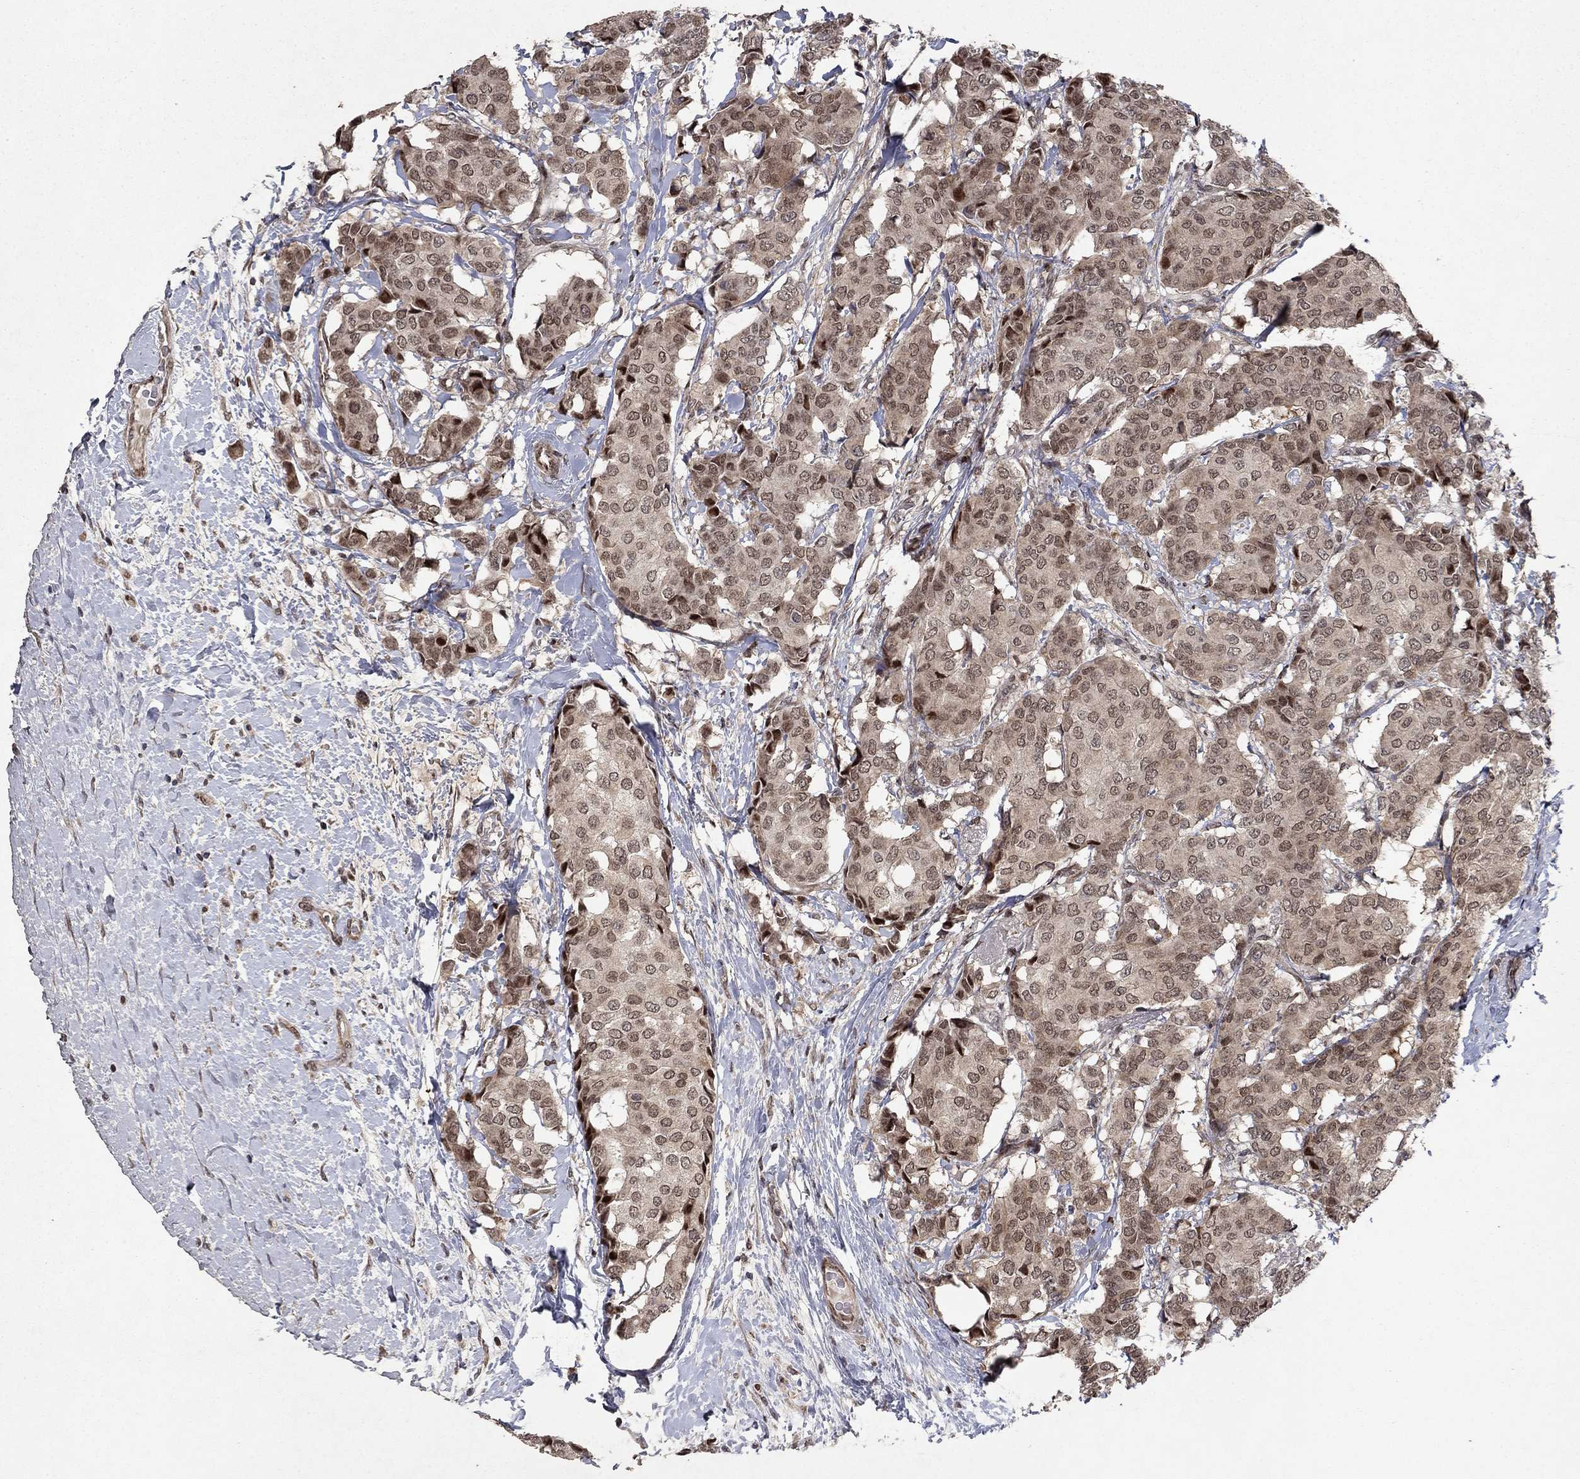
{"staining": {"intensity": "strong", "quantity": "<25%", "location": "nuclear"}, "tissue": "breast cancer", "cell_type": "Tumor cells", "image_type": "cancer", "snomed": [{"axis": "morphology", "description": "Duct carcinoma"}, {"axis": "topography", "description": "Breast"}], "caption": "Immunohistochemistry (IHC) (DAB) staining of human intraductal carcinoma (breast) reveals strong nuclear protein staining in approximately <25% of tumor cells.", "gene": "PRICKLE4", "patient": {"sex": "female", "age": 75}}